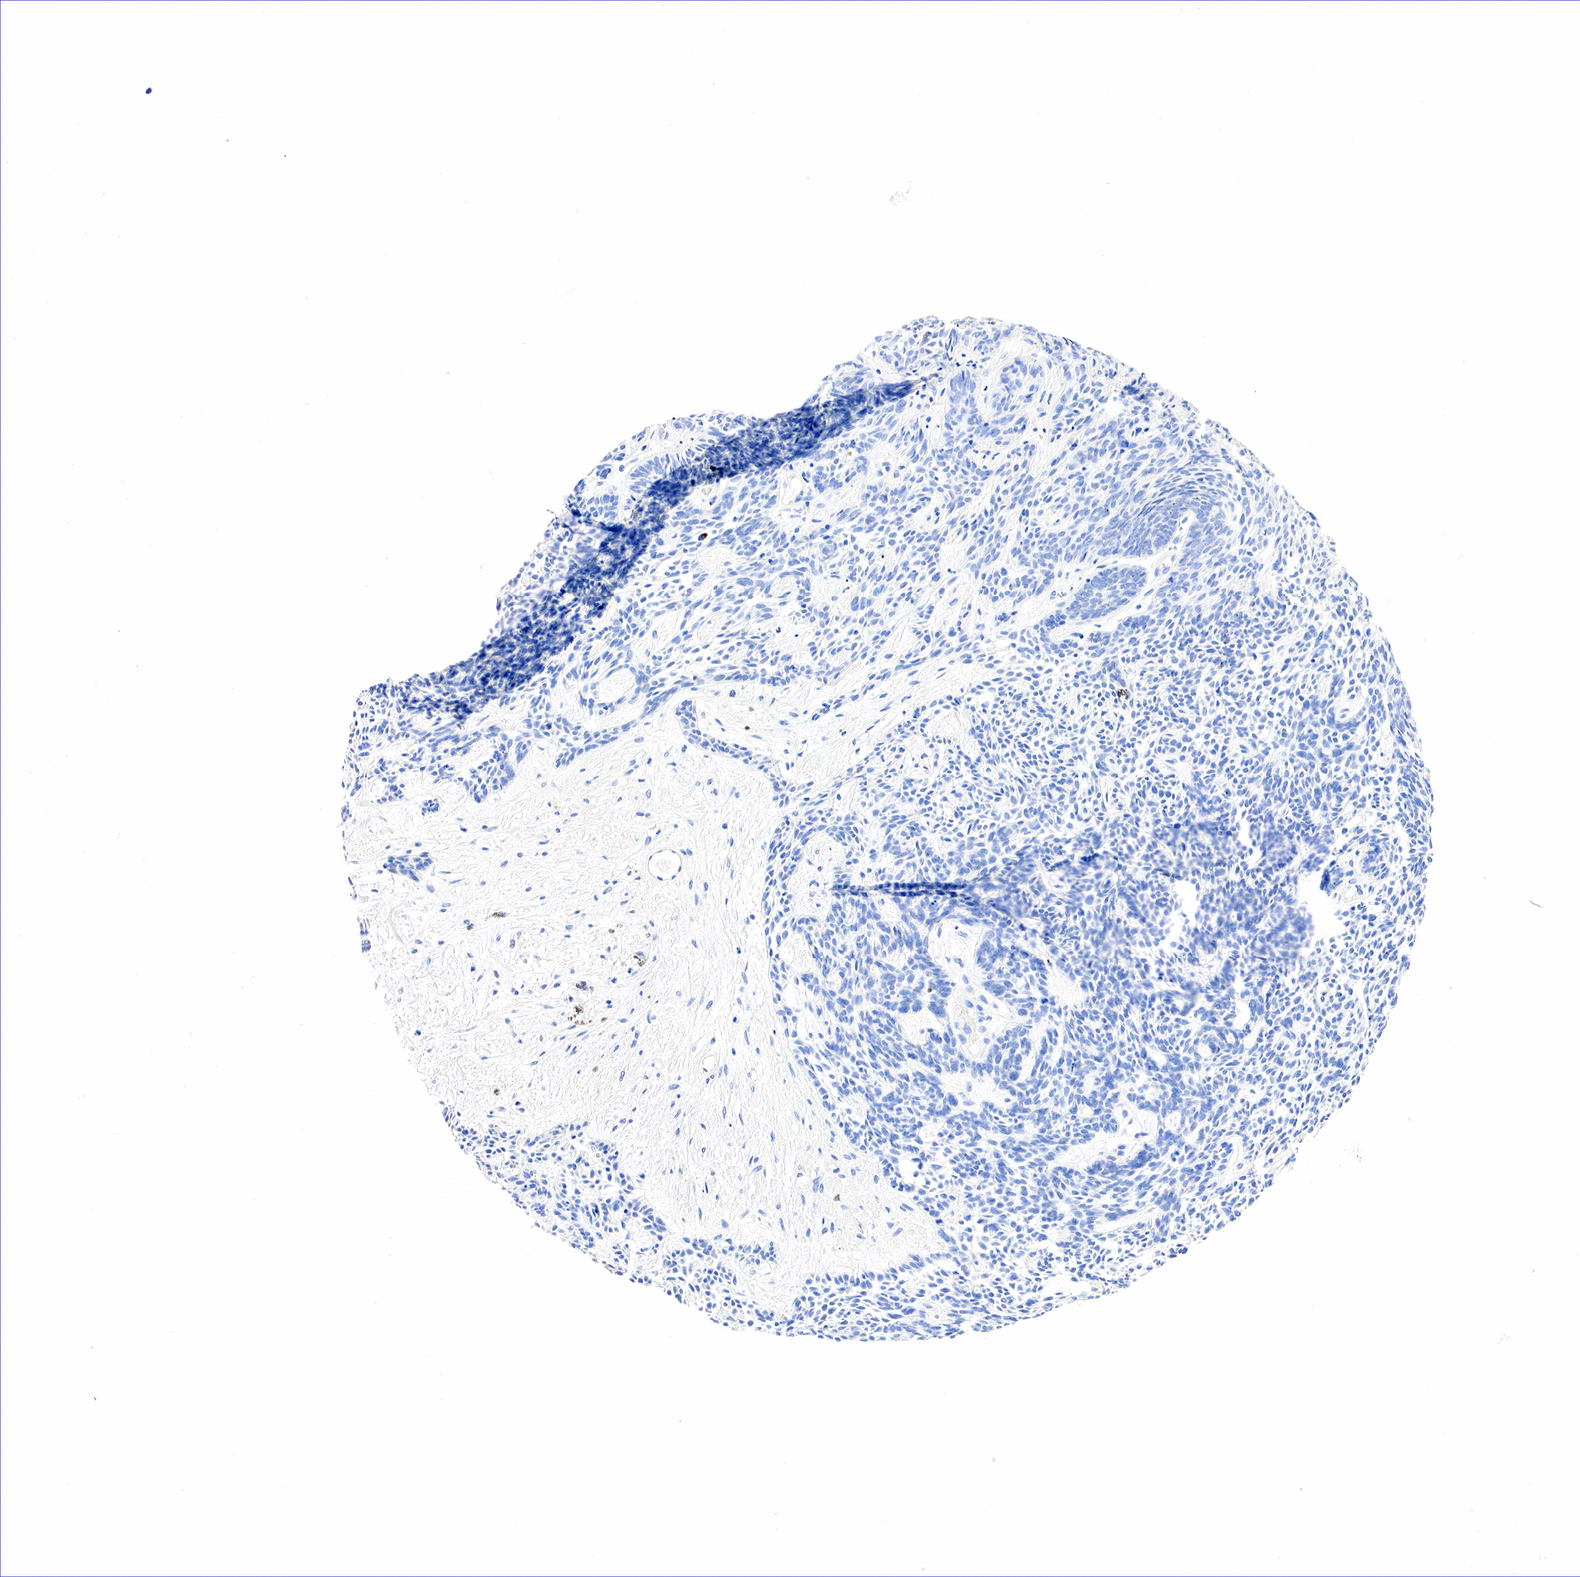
{"staining": {"intensity": "negative", "quantity": "none", "location": "none"}, "tissue": "skin cancer", "cell_type": "Tumor cells", "image_type": "cancer", "snomed": [{"axis": "morphology", "description": "Basal cell carcinoma"}, {"axis": "topography", "description": "Skin"}], "caption": "Skin cancer was stained to show a protein in brown. There is no significant expression in tumor cells.", "gene": "NKX2-1", "patient": {"sex": "male", "age": 58}}